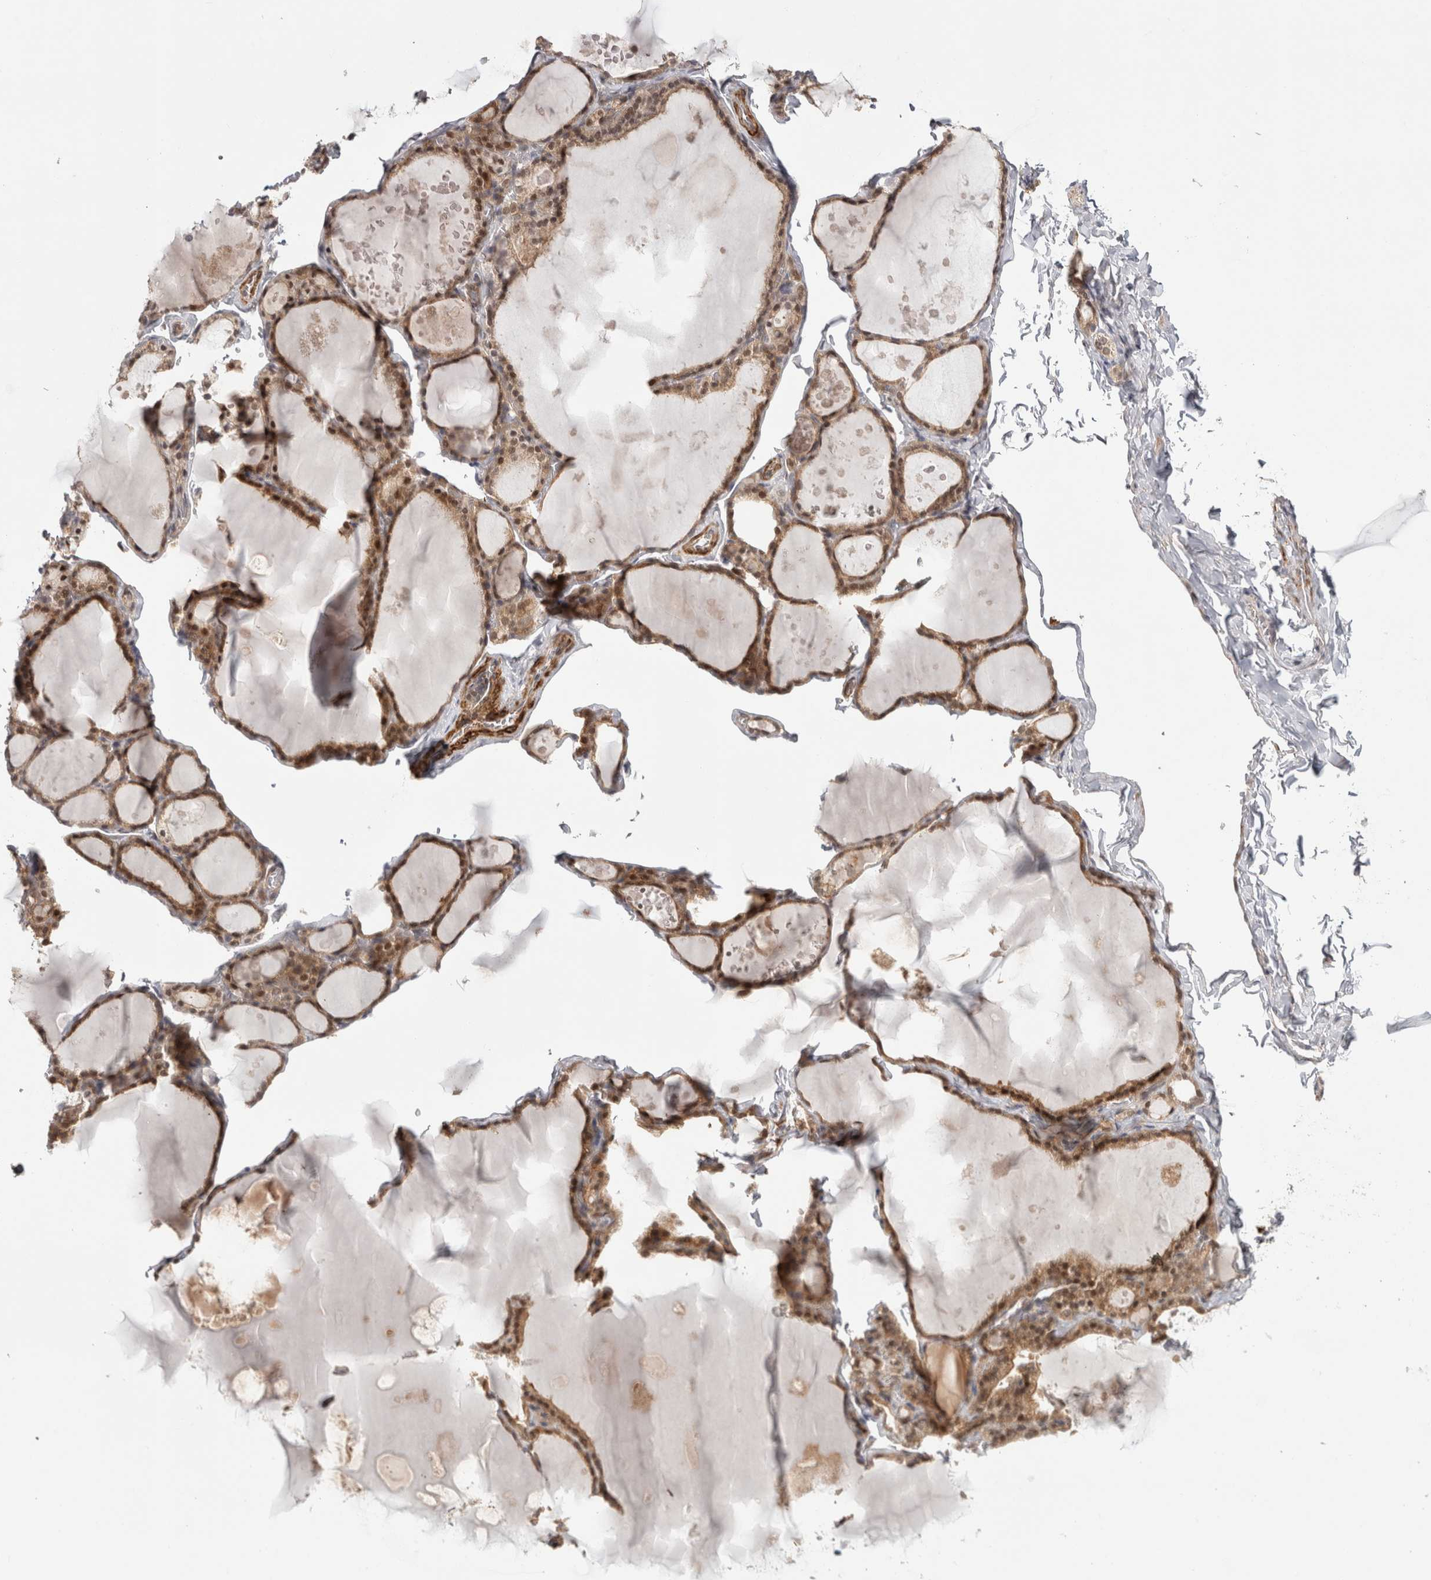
{"staining": {"intensity": "moderate", "quantity": ">75%", "location": "cytoplasmic/membranous,nuclear"}, "tissue": "thyroid gland", "cell_type": "Glandular cells", "image_type": "normal", "snomed": [{"axis": "morphology", "description": "Normal tissue, NOS"}, {"axis": "topography", "description": "Thyroid gland"}], "caption": "Thyroid gland was stained to show a protein in brown. There is medium levels of moderate cytoplasmic/membranous,nuclear expression in about >75% of glandular cells. (DAB = brown stain, brightfield microscopy at high magnification).", "gene": "ZNF318", "patient": {"sex": "male", "age": 56}}